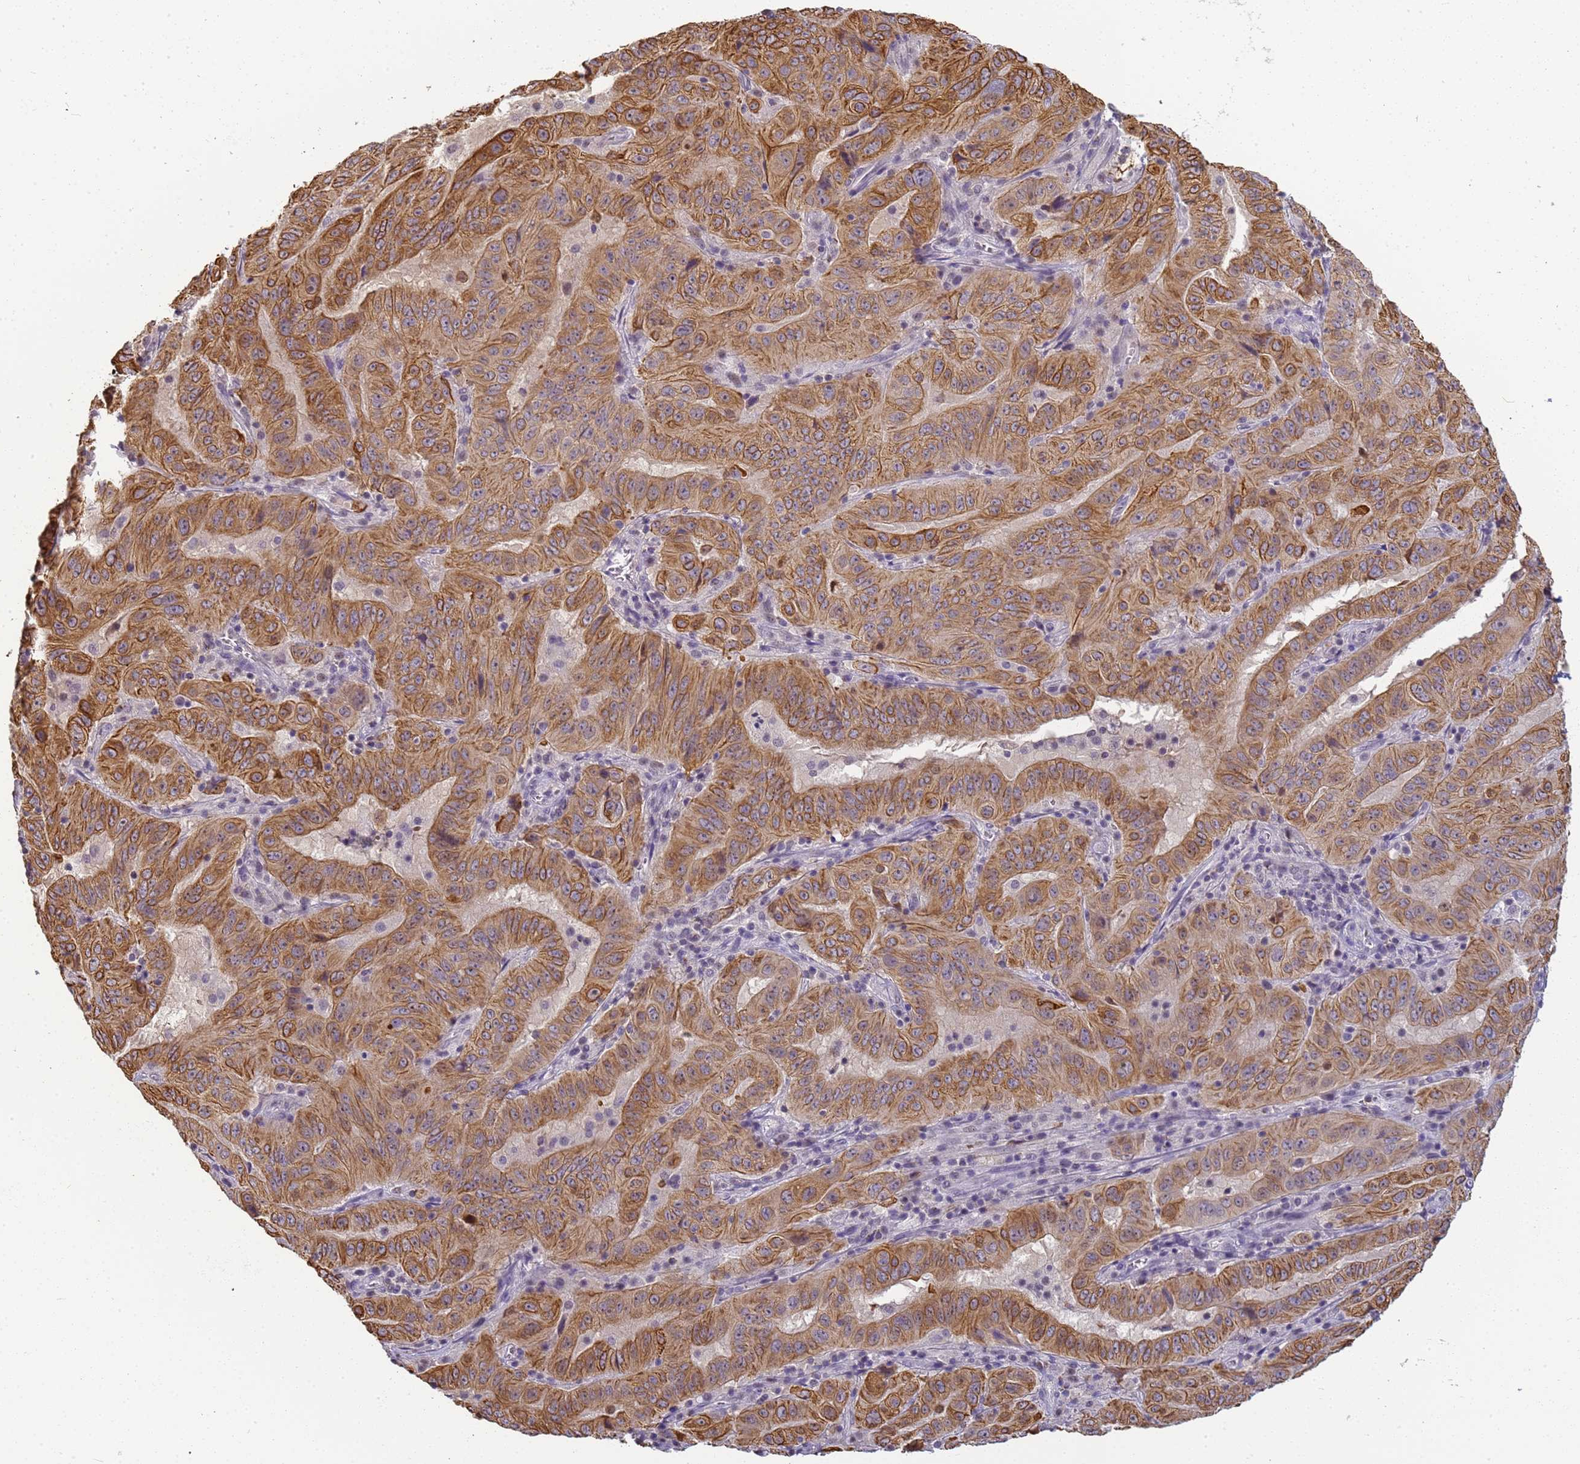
{"staining": {"intensity": "moderate", "quantity": ">75%", "location": "cytoplasmic/membranous"}, "tissue": "pancreatic cancer", "cell_type": "Tumor cells", "image_type": "cancer", "snomed": [{"axis": "morphology", "description": "Adenocarcinoma, NOS"}, {"axis": "topography", "description": "Pancreas"}], "caption": "Immunohistochemistry histopathology image of neoplastic tissue: human pancreatic adenocarcinoma stained using IHC displays medium levels of moderate protein expression localized specifically in the cytoplasmic/membranous of tumor cells, appearing as a cytoplasmic/membranous brown color.", "gene": "VWA3A", "patient": {"sex": "male", "age": 63}}